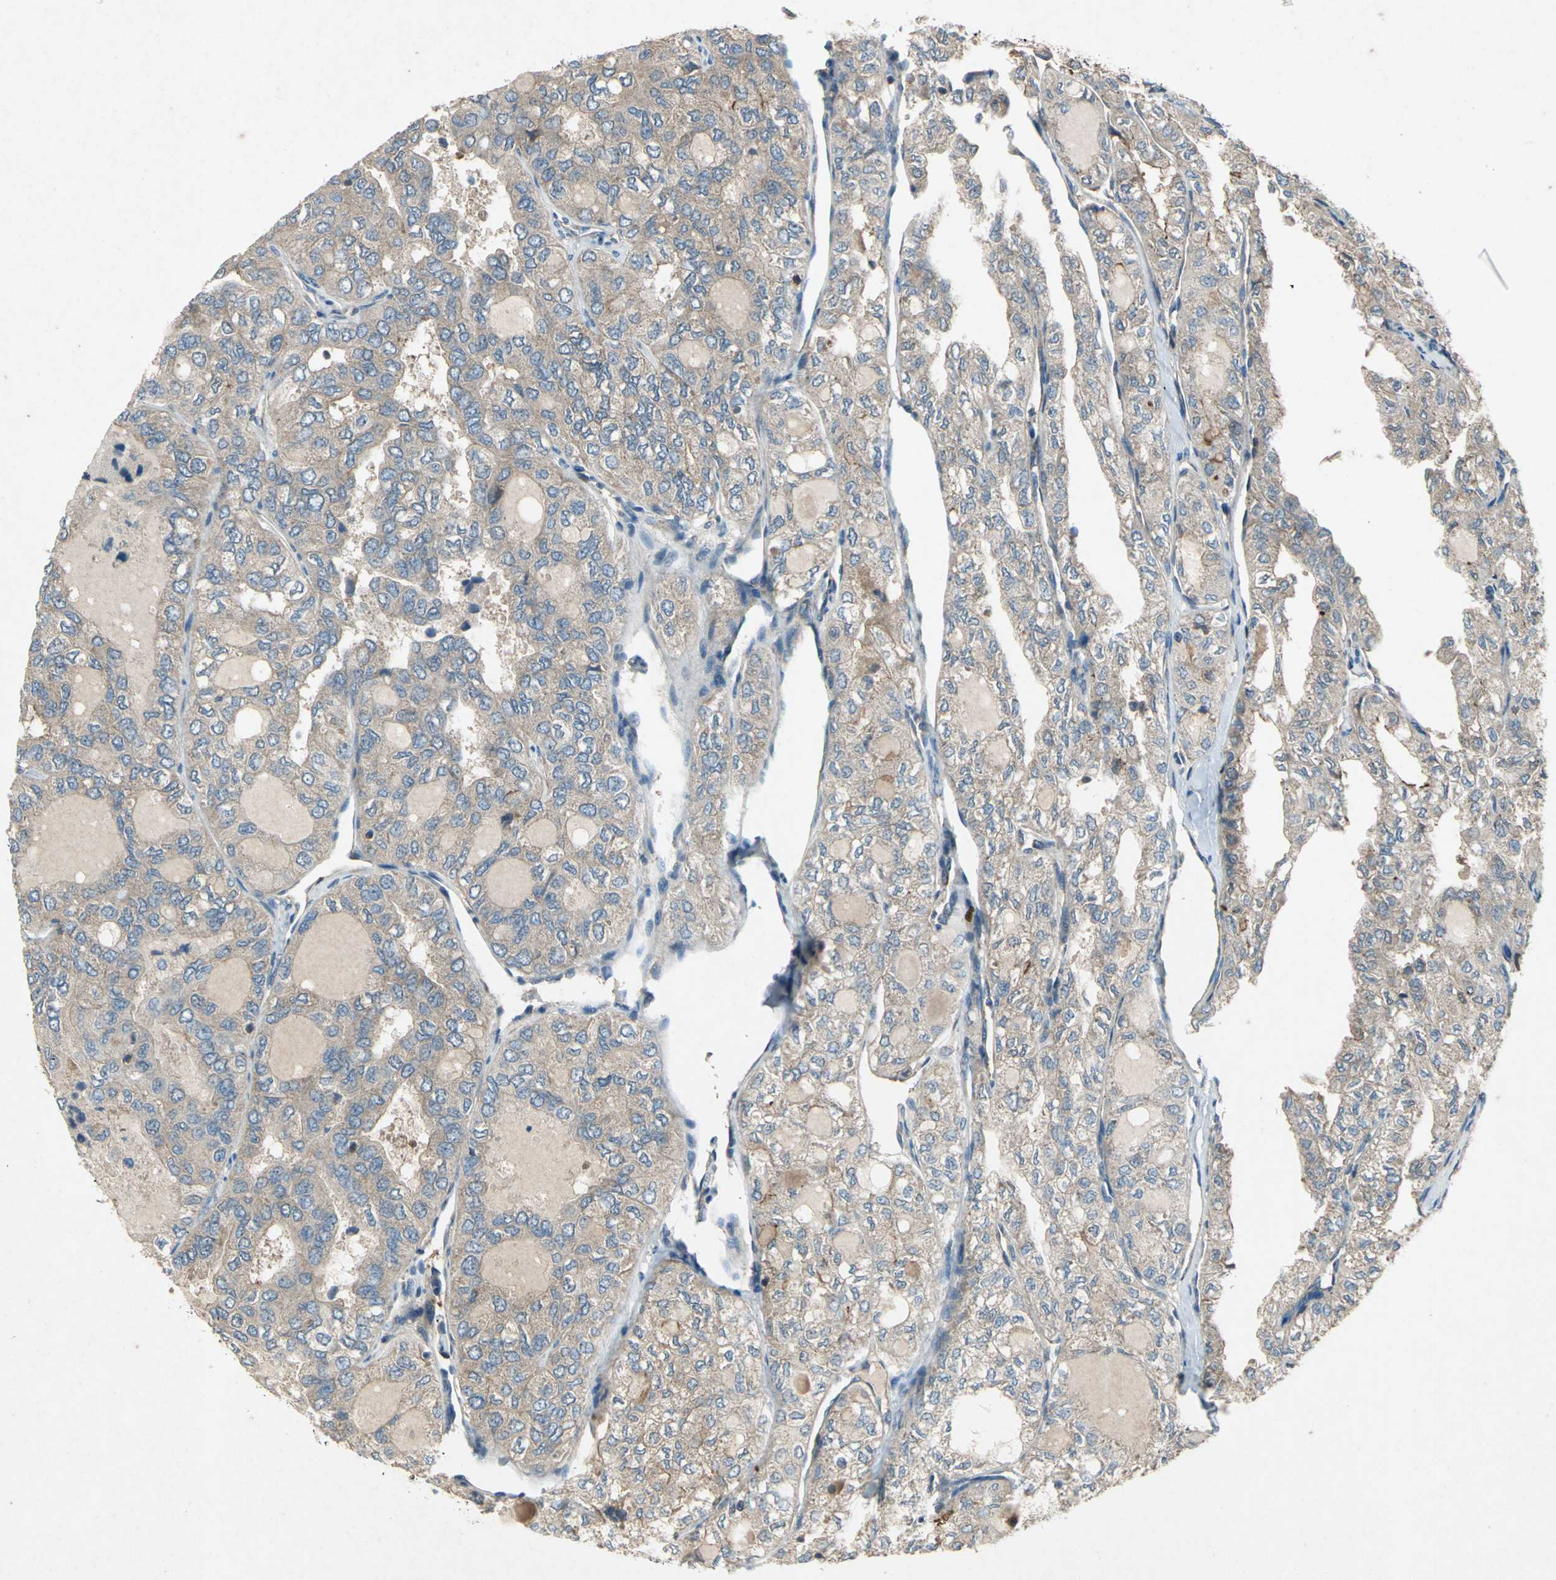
{"staining": {"intensity": "moderate", "quantity": ">75%", "location": "cytoplasmic/membranous"}, "tissue": "thyroid cancer", "cell_type": "Tumor cells", "image_type": "cancer", "snomed": [{"axis": "morphology", "description": "Follicular adenoma carcinoma, NOS"}, {"axis": "topography", "description": "Thyroid gland"}], "caption": "An immunohistochemistry (IHC) histopathology image of tumor tissue is shown. Protein staining in brown shows moderate cytoplasmic/membranous positivity in thyroid cancer (follicular adenoma carcinoma) within tumor cells.", "gene": "EMCN", "patient": {"sex": "male", "age": 75}}